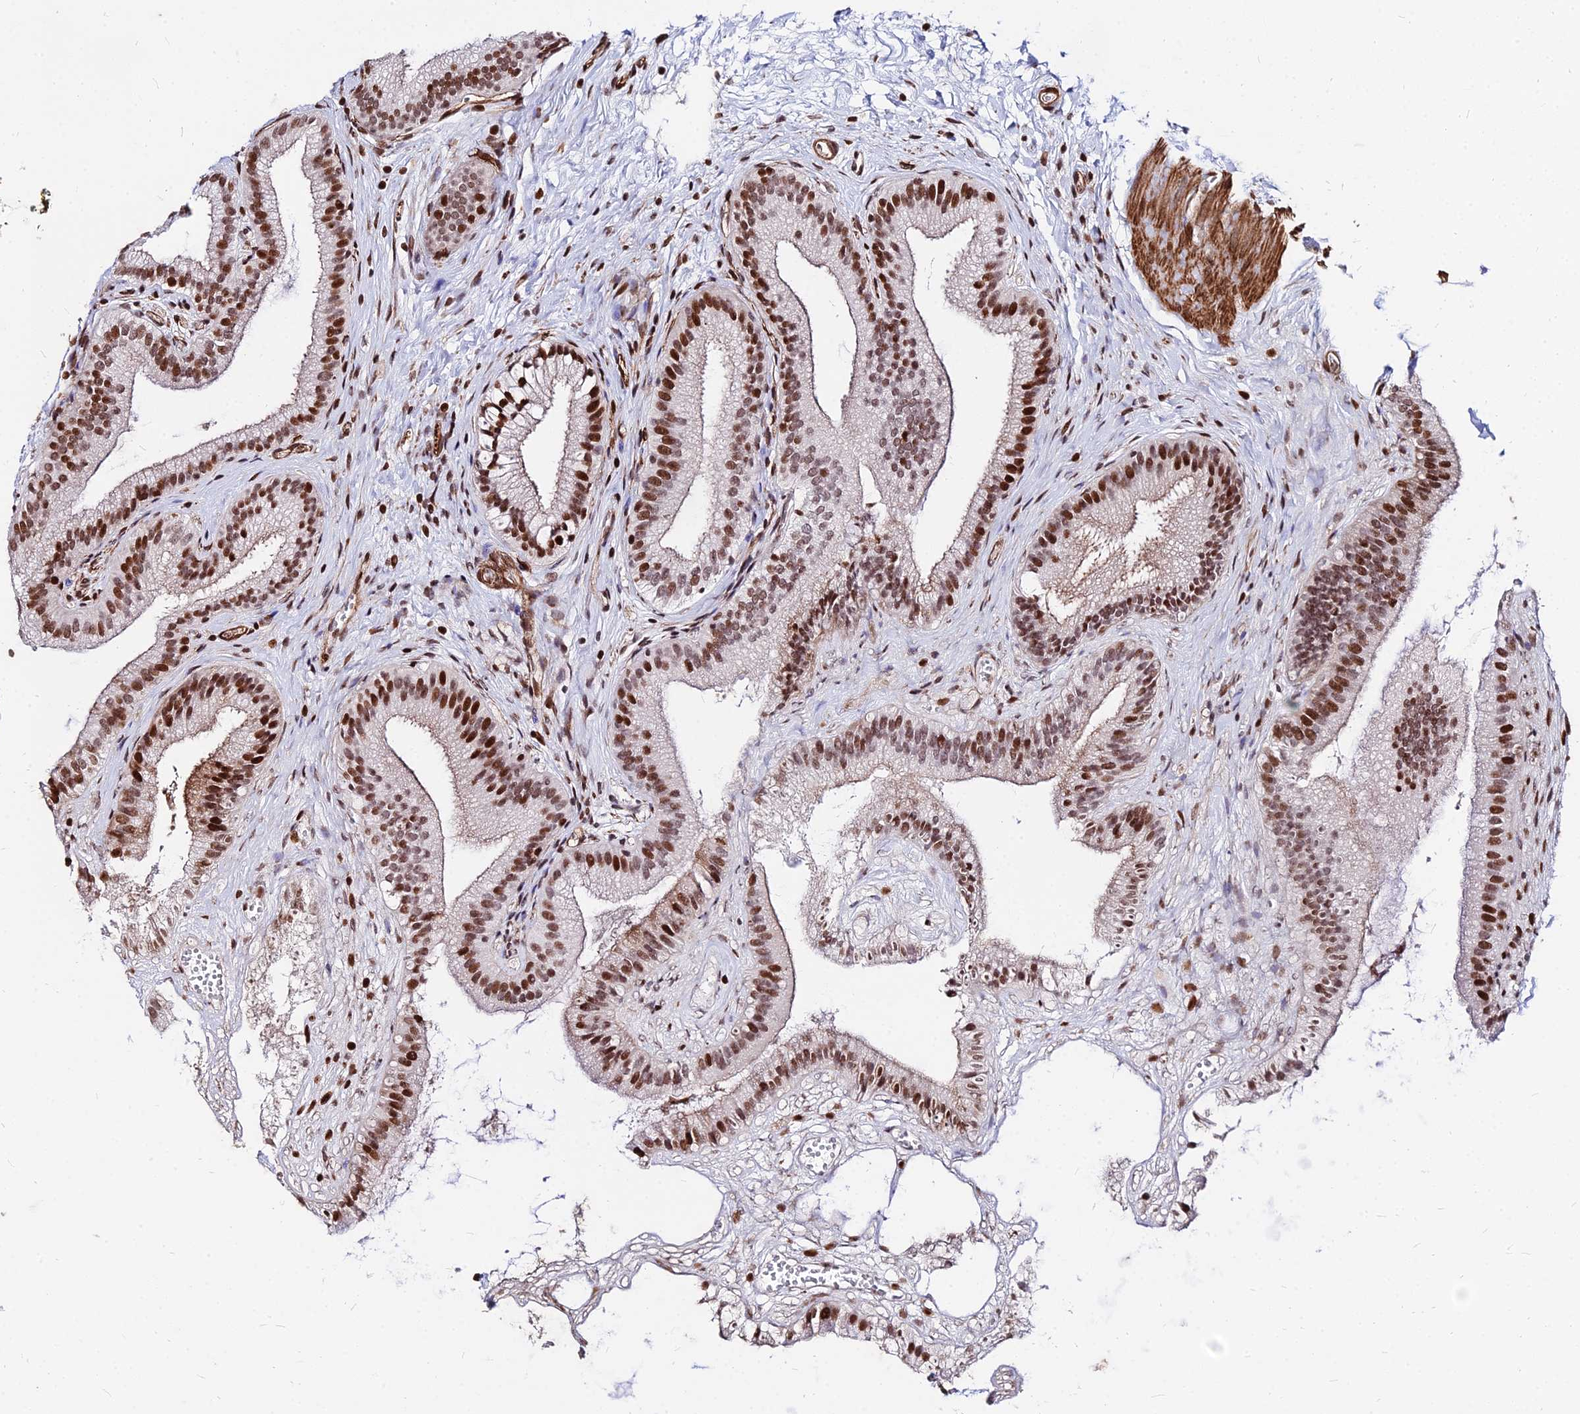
{"staining": {"intensity": "strong", "quantity": ">75%", "location": "nuclear"}, "tissue": "gallbladder", "cell_type": "Glandular cells", "image_type": "normal", "snomed": [{"axis": "morphology", "description": "Normal tissue, NOS"}, {"axis": "topography", "description": "Gallbladder"}], "caption": "Immunohistochemical staining of benign human gallbladder exhibits >75% levels of strong nuclear protein positivity in about >75% of glandular cells.", "gene": "NYAP2", "patient": {"sex": "female", "age": 54}}